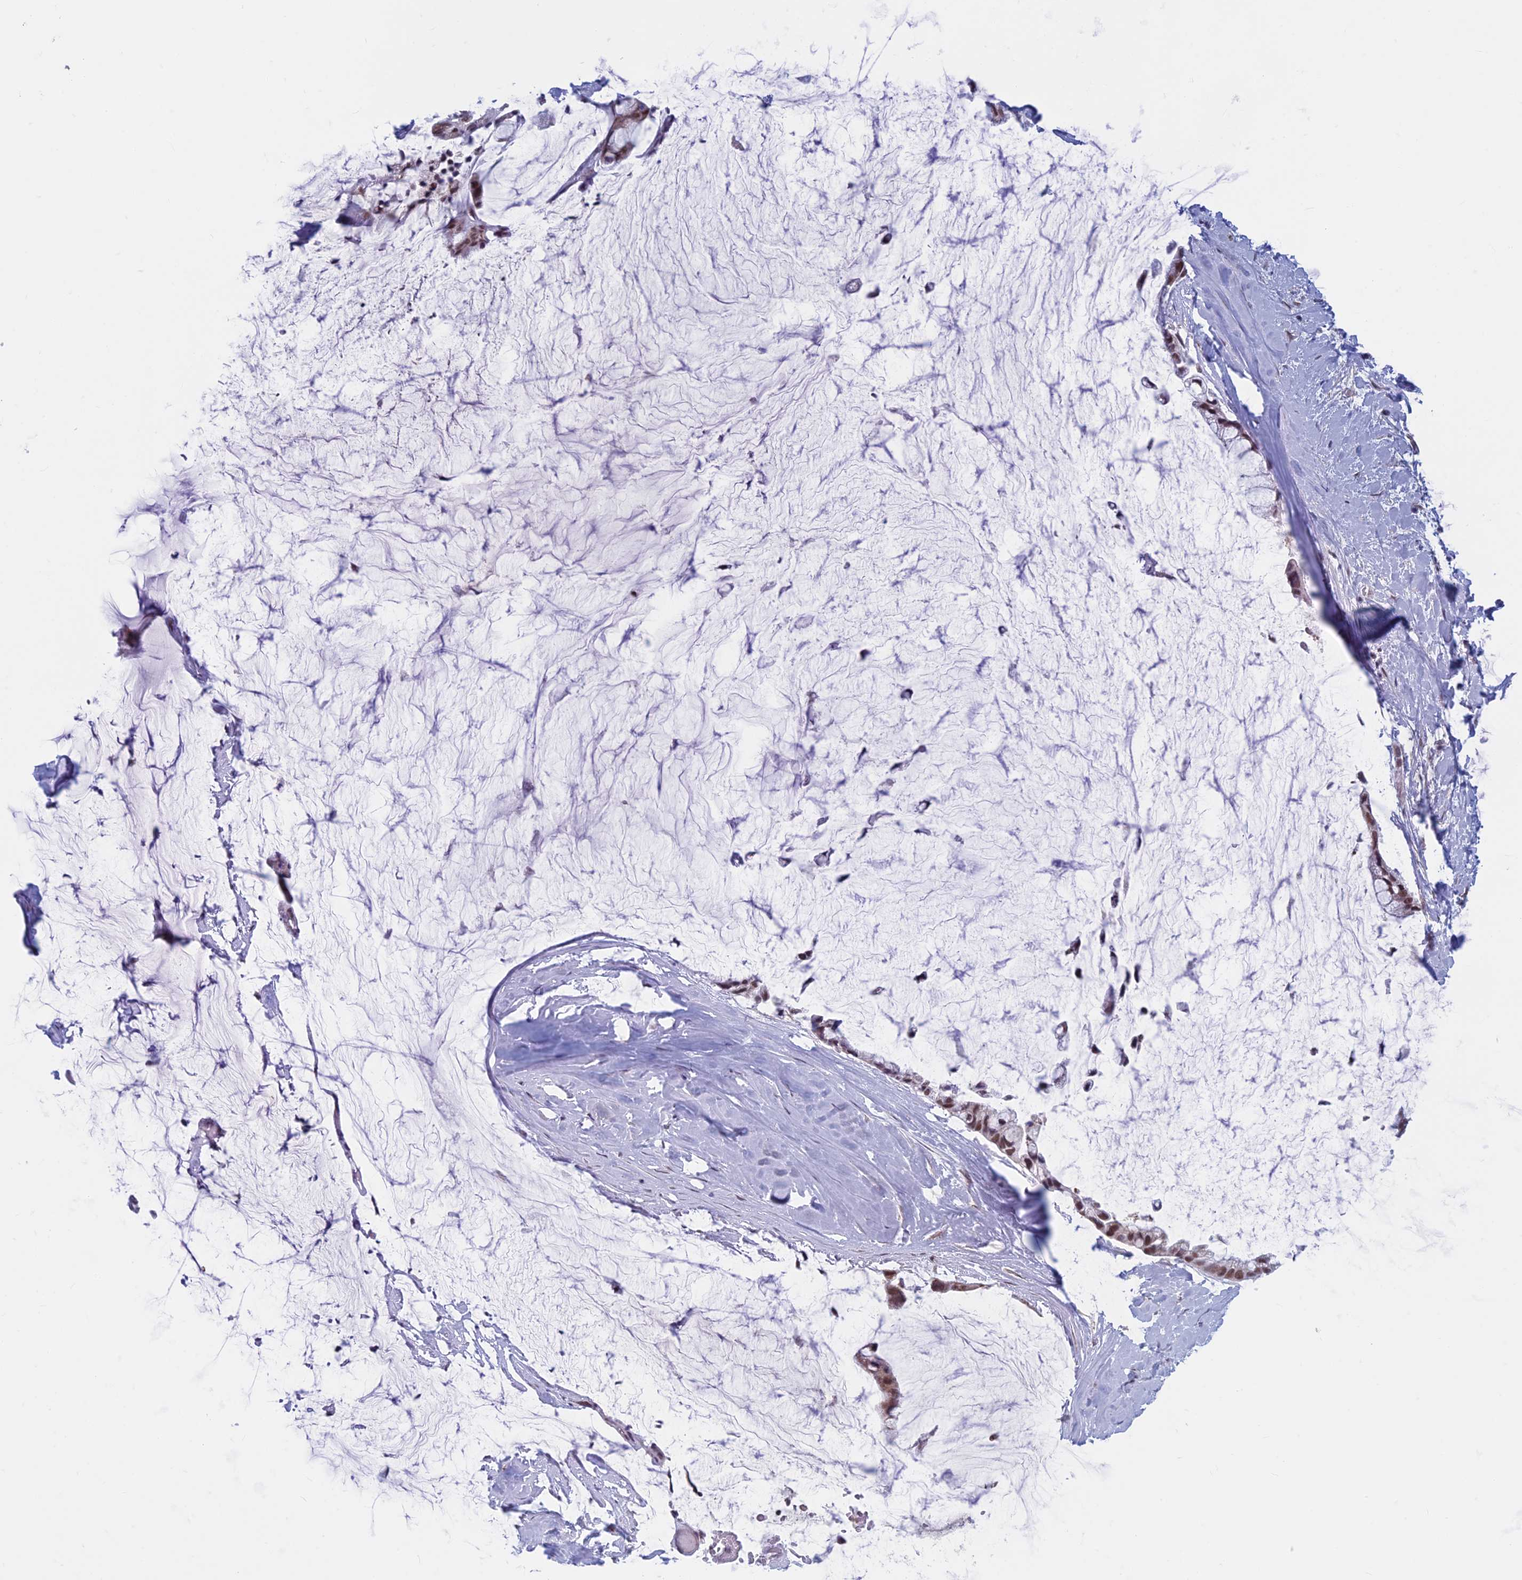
{"staining": {"intensity": "moderate", "quantity": ">75%", "location": "nuclear"}, "tissue": "ovarian cancer", "cell_type": "Tumor cells", "image_type": "cancer", "snomed": [{"axis": "morphology", "description": "Cystadenocarcinoma, mucinous, NOS"}, {"axis": "topography", "description": "Ovary"}], "caption": "There is medium levels of moderate nuclear expression in tumor cells of mucinous cystadenocarcinoma (ovarian), as demonstrated by immunohistochemical staining (brown color).", "gene": "ASH2L", "patient": {"sex": "female", "age": 39}}